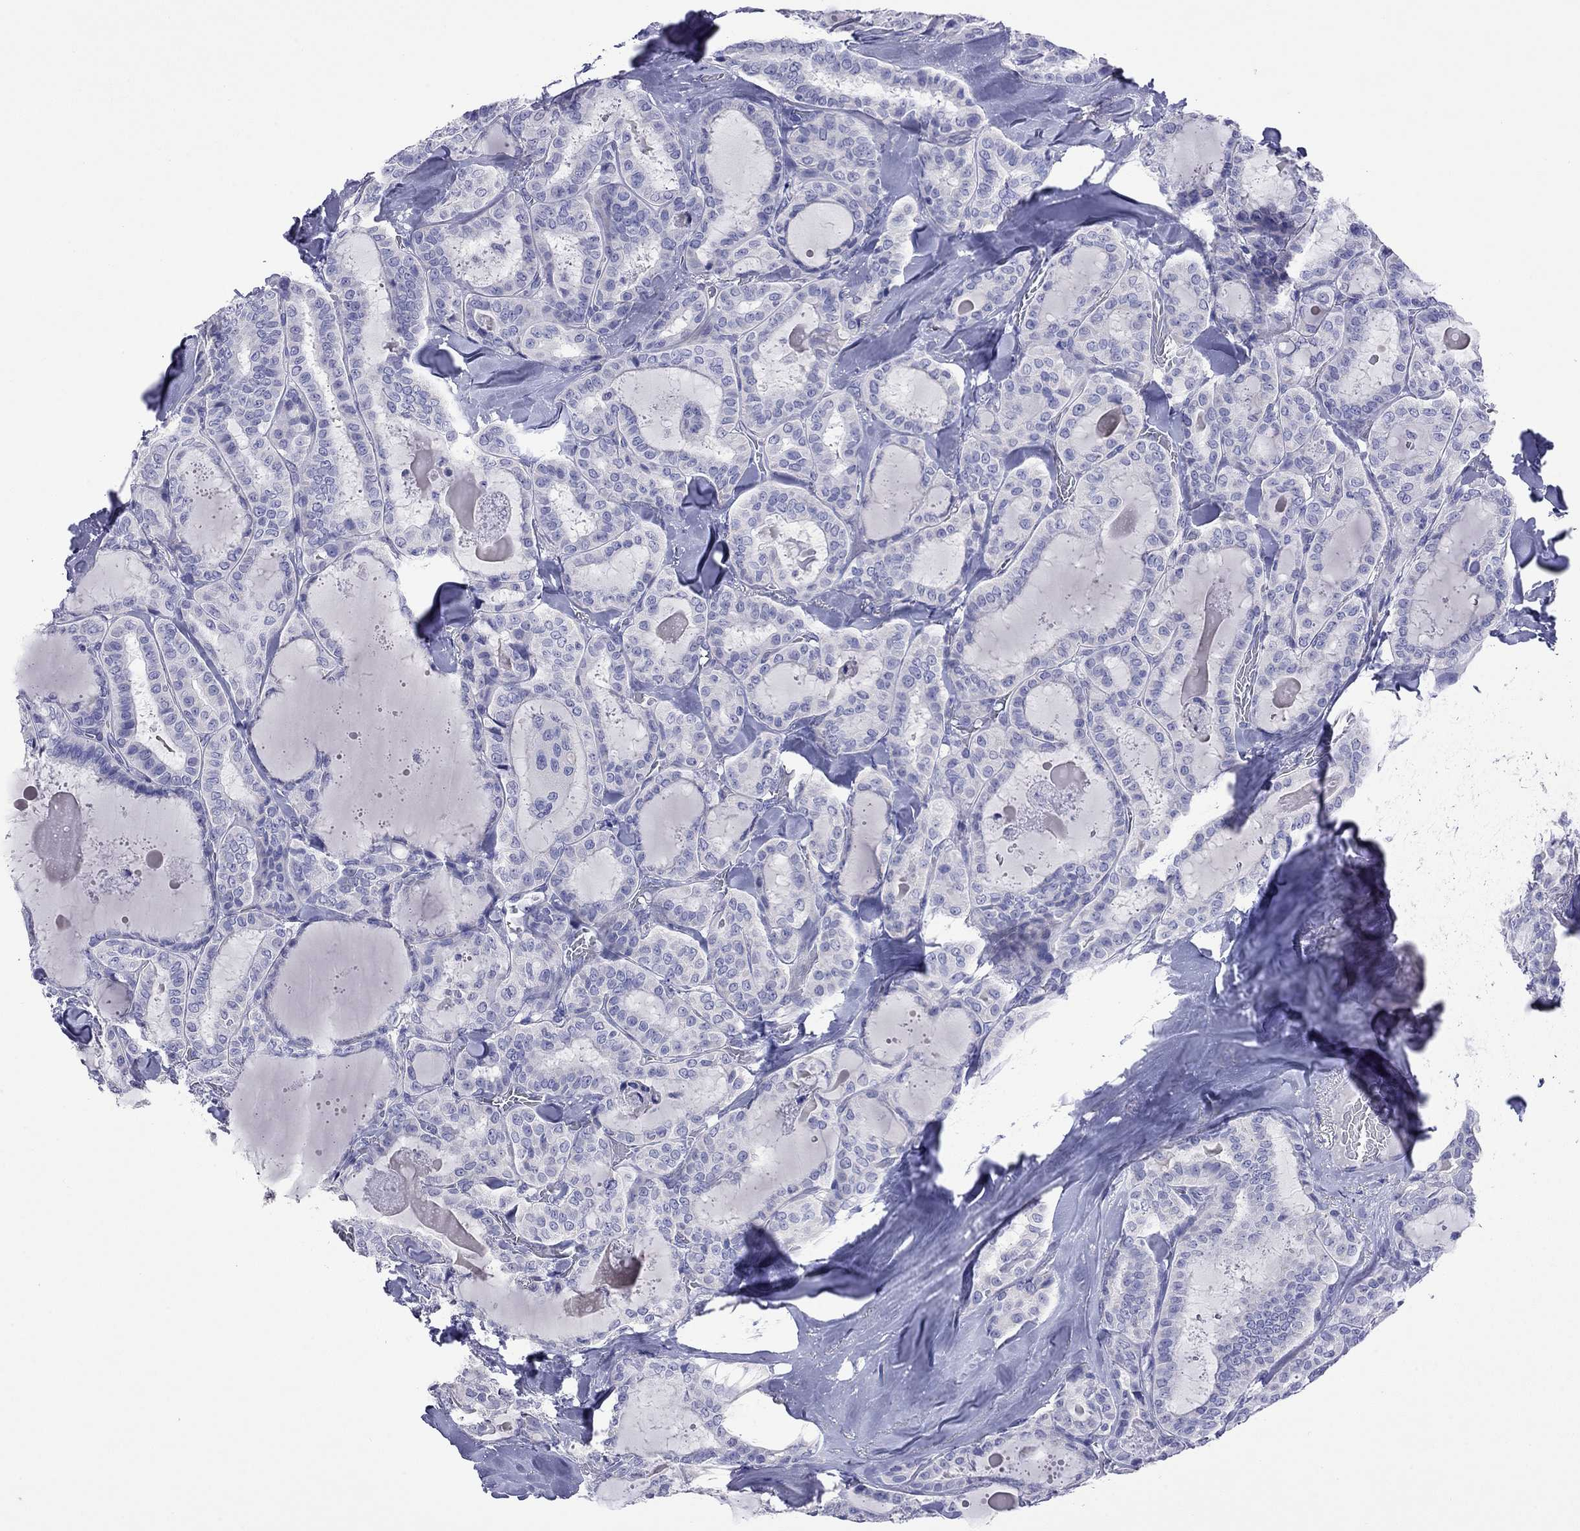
{"staining": {"intensity": "negative", "quantity": "none", "location": "none"}, "tissue": "thyroid cancer", "cell_type": "Tumor cells", "image_type": "cancer", "snomed": [{"axis": "morphology", "description": "Papillary adenocarcinoma, NOS"}, {"axis": "topography", "description": "Thyroid gland"}], "caption": "High magnification brightfield microscopy of thyroid cancer stained with DAB (3,3'-diaminobenzidine) (brown) and counterstained with hematoxylin (blue): tumor cells show no significant staining.", "gene": "KIAA2012", "patient": {"sex": "female", "age": 39}}